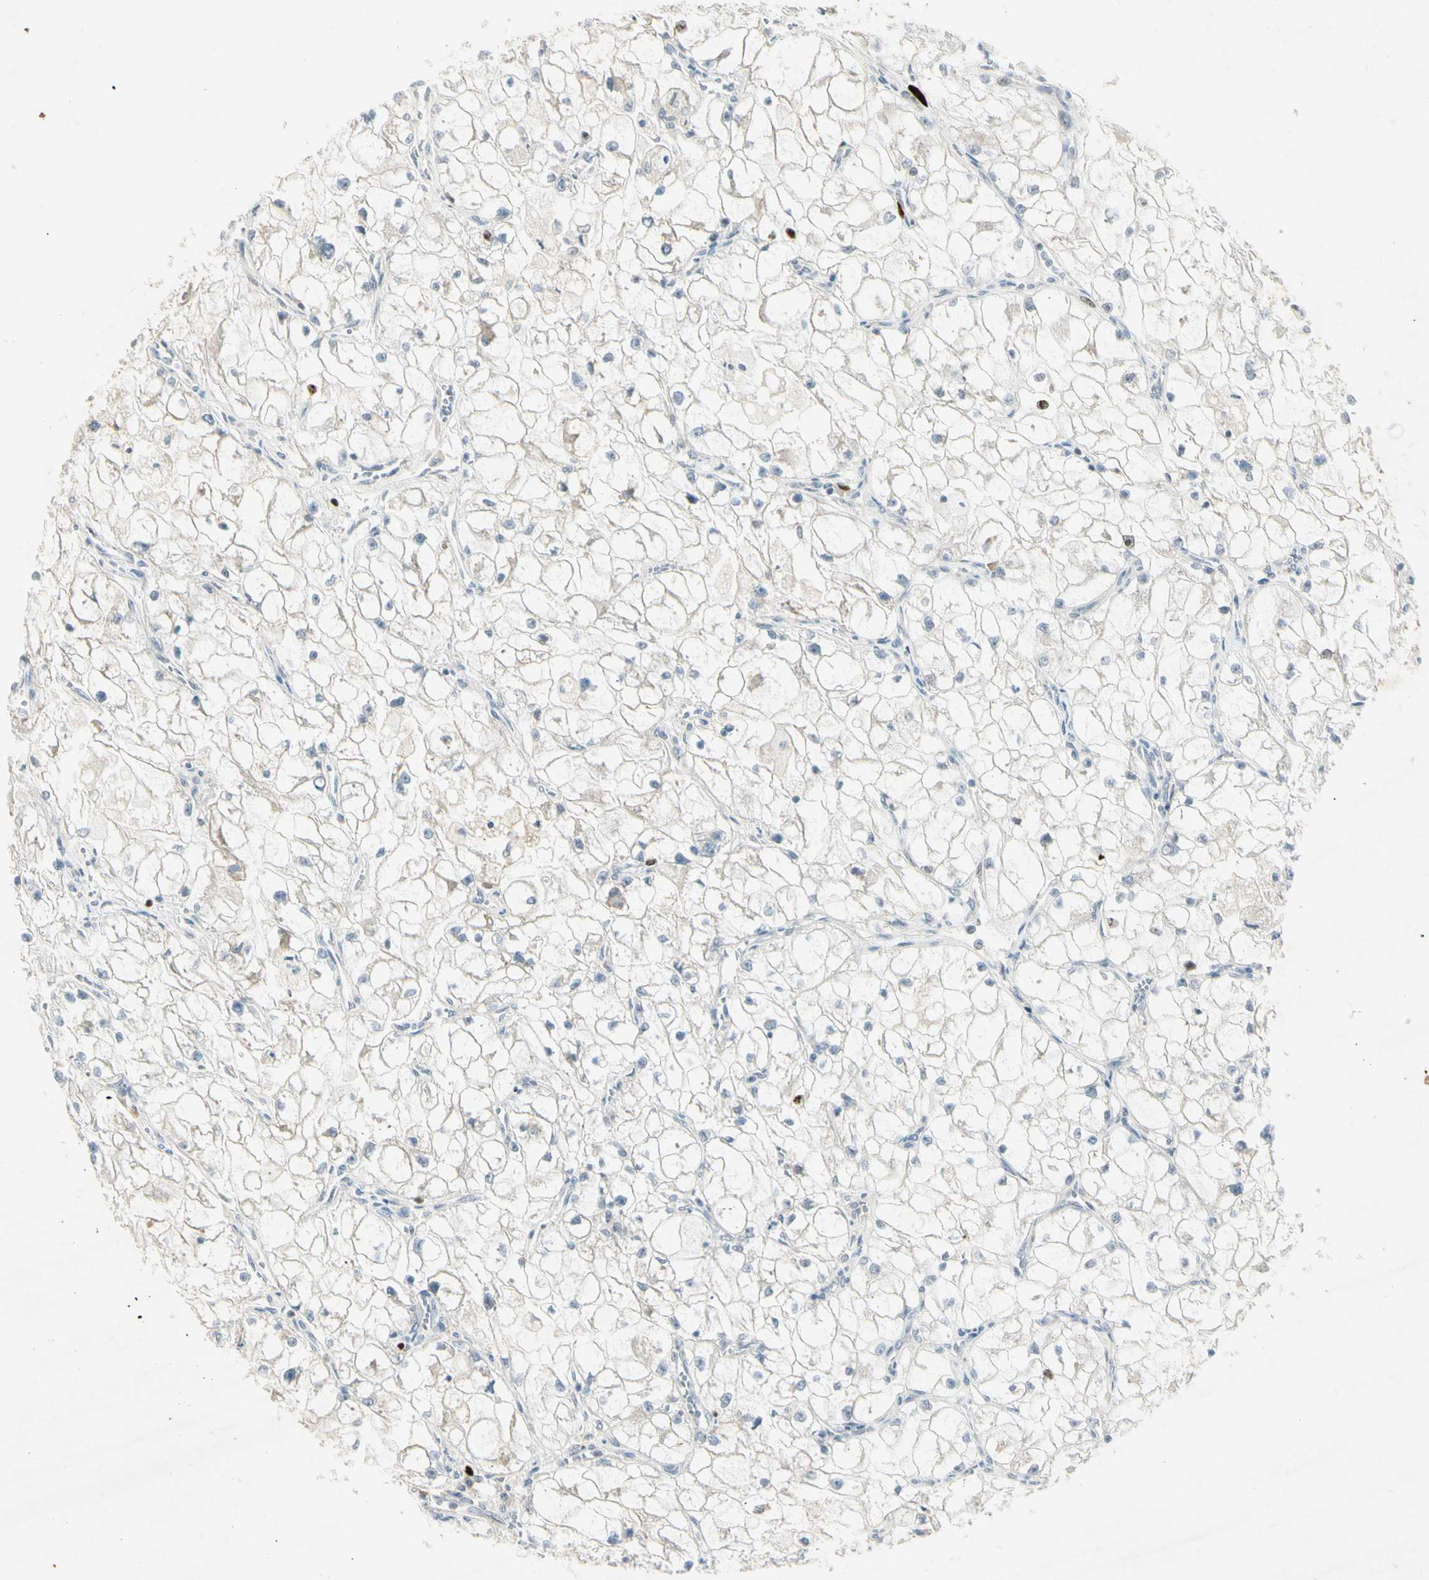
{"staining": {"intensity": "negative", "quantity": "none", "location": "none"}, "tissue": "renal cancer", "cell_type": "Tumor cells", "image_type": "cancer", "snomed": [{"axis": "morphology", "description": "Adenocarcinoma, NOS"}, {"axis": "topography", "description": "Kidney"}], "caption": "This is an immunohistochemistry micrograph of adenocarcinoma (renal). There is no positivity in tumor cells.", "gene": "PITX1", "patient": {"sex": "female", "age": 70}}